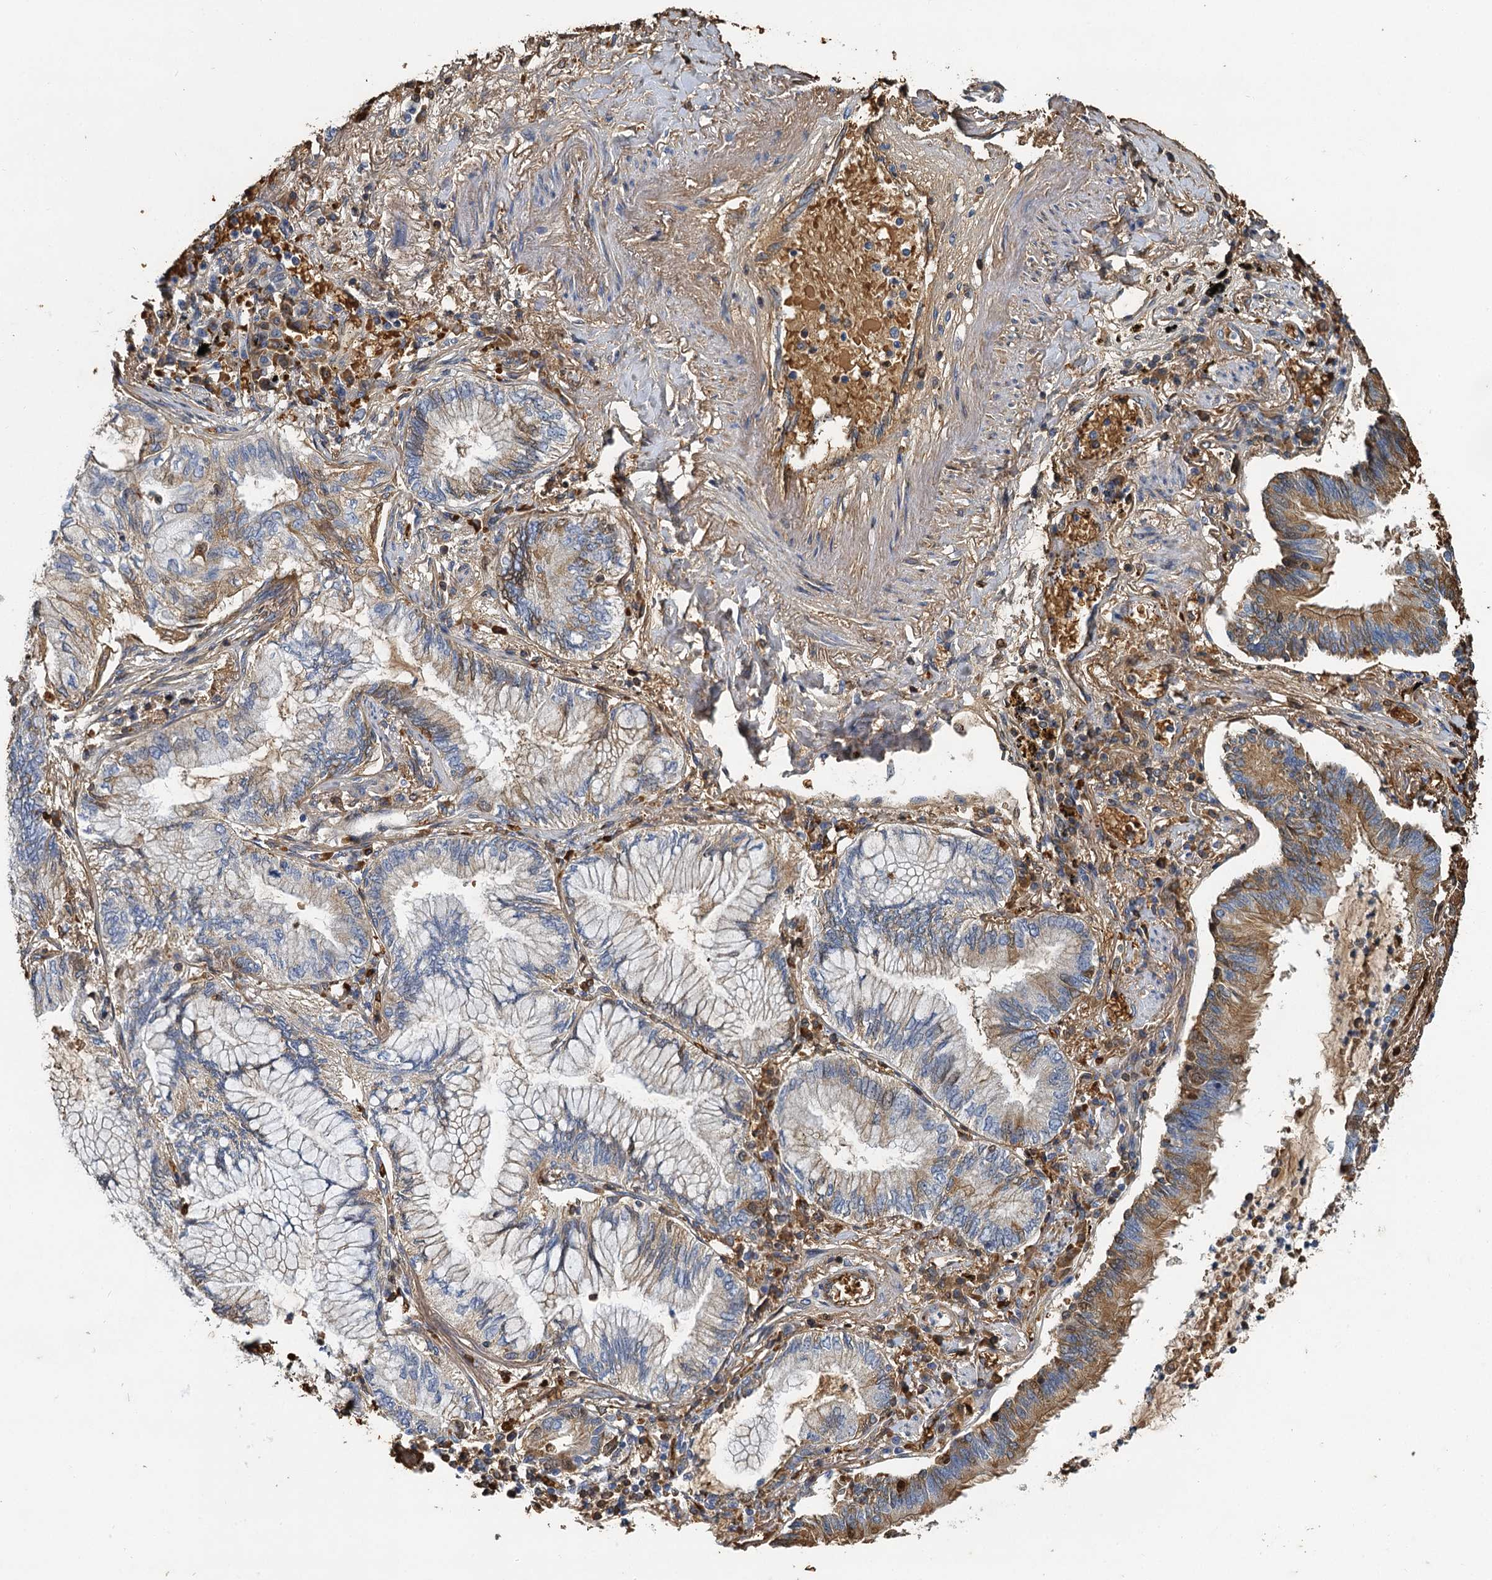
{"staining": {"intensity": "moderate", "quantity": "<25%", "location": "cytoplasmic/membranous"}, "tissue": "lung cancer", "cell_type": "Tumor cells", "image_type": "cancer", "snomed": [{"axis": "morphology", "description": "Adenocarcinoma, NOS"}, {"axis": "topography", "description": "Lung"}], "caption": "Immunohistochemistry (IHC) (DAB (3,3'-diaminobenzidine)) staining of lung cancer reveals moderate cytoplasmic/membranous protein positivity in about <25% of tumor cells.", "gene": "BCS1L", "patient": {"sex": "female", "age": 70}}